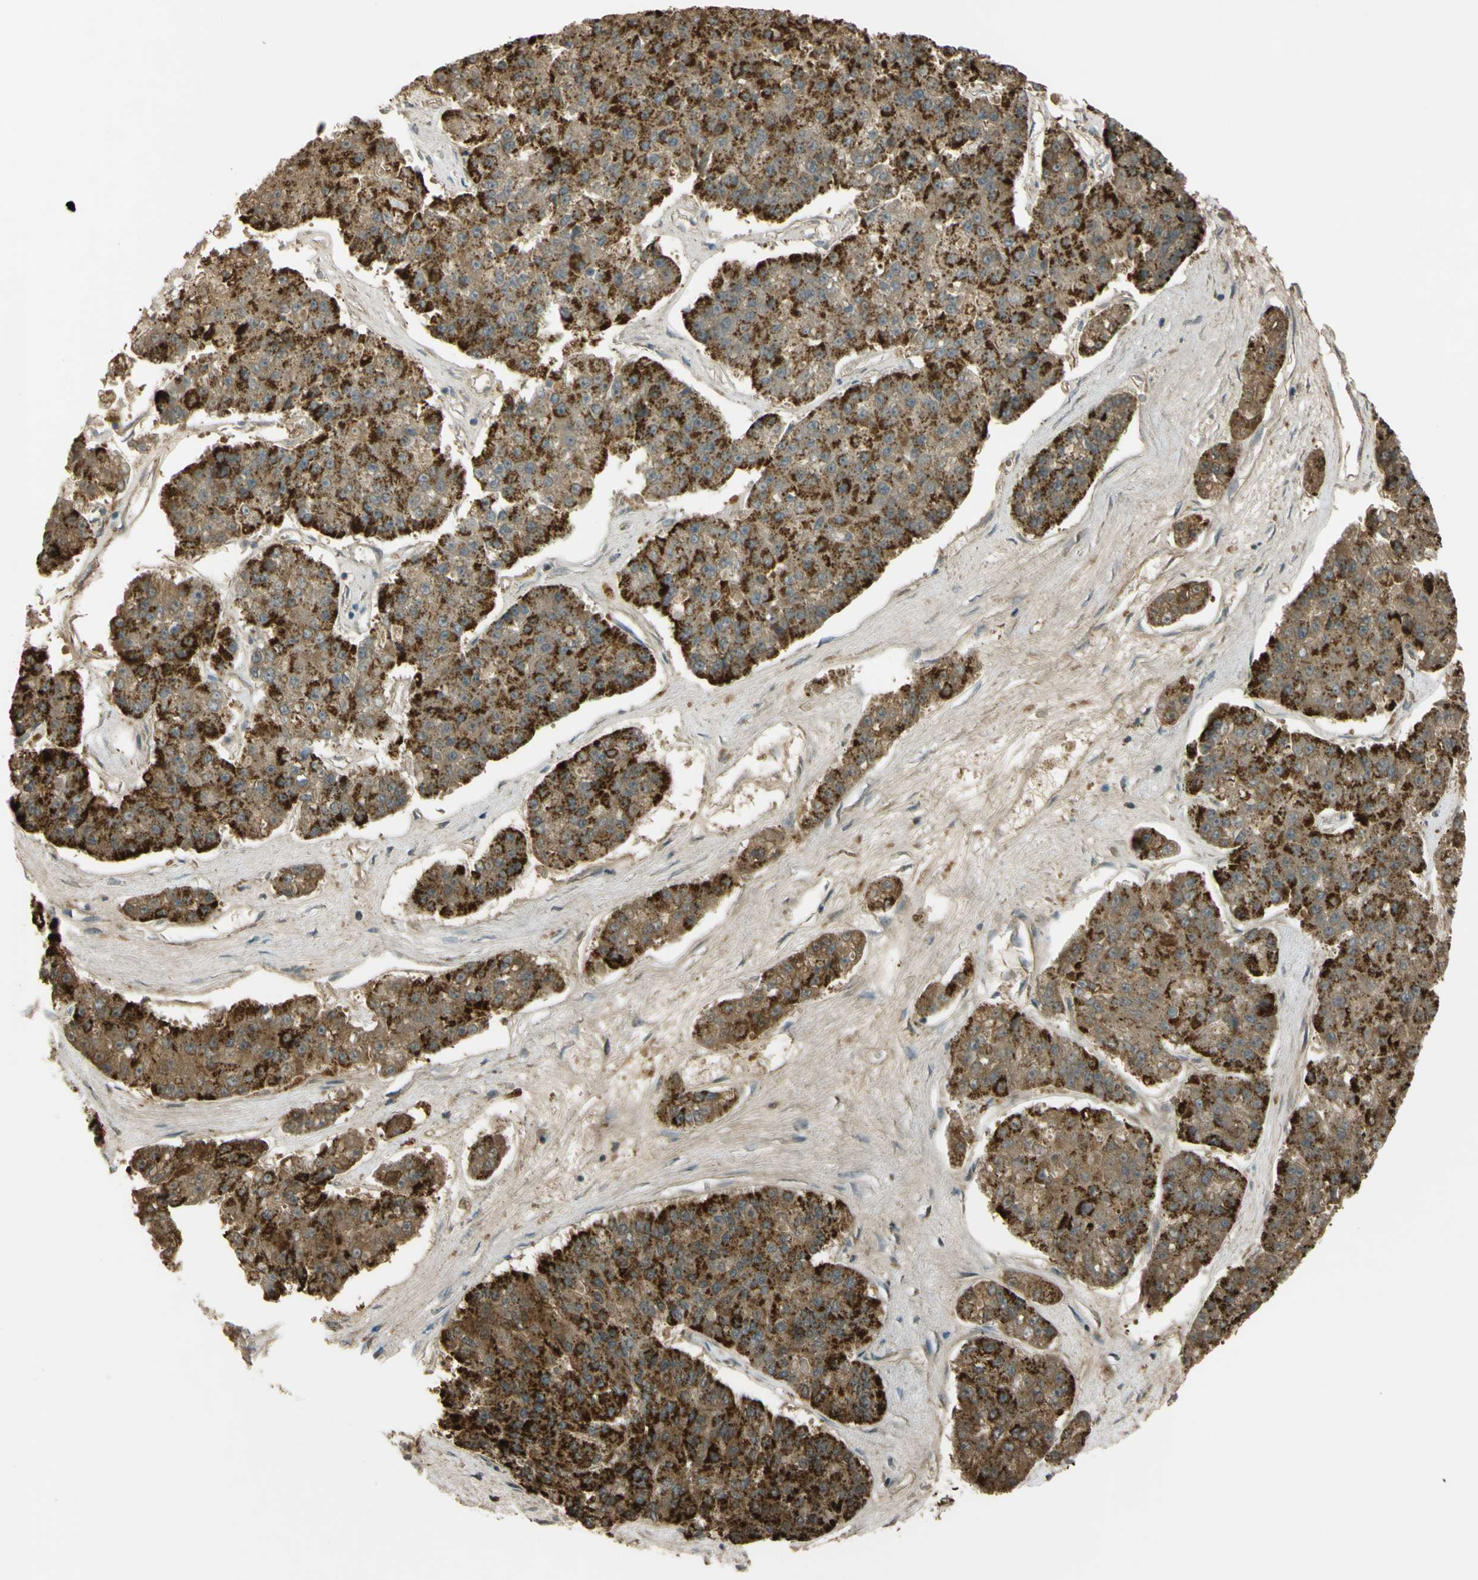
{"staining": {"intensity": "strong", "quantity": ">75%", "location": "cytoplasmic/membranous"}, "tissue": "pancreatic cancer", "cell_type": "Tumor cells", "image_type": "cancer", "snomed": [{"axis": "morphology", "description": "Adenocarcinoma, NOS"}, {"axis": "topography", "description": "Pancreas"}], "caption": "DAB immunohistochemical staining of pancreatic cancer displays strong cytoplasmic/membranous protein staining in about >75% of tumor cells. The staining was performed using DAB, with brown indicating positive protein expression. Nuclei are stained blue with hematoxylin.", "gene": "FLII", "patient": {"sex": "male", "age": 50}}